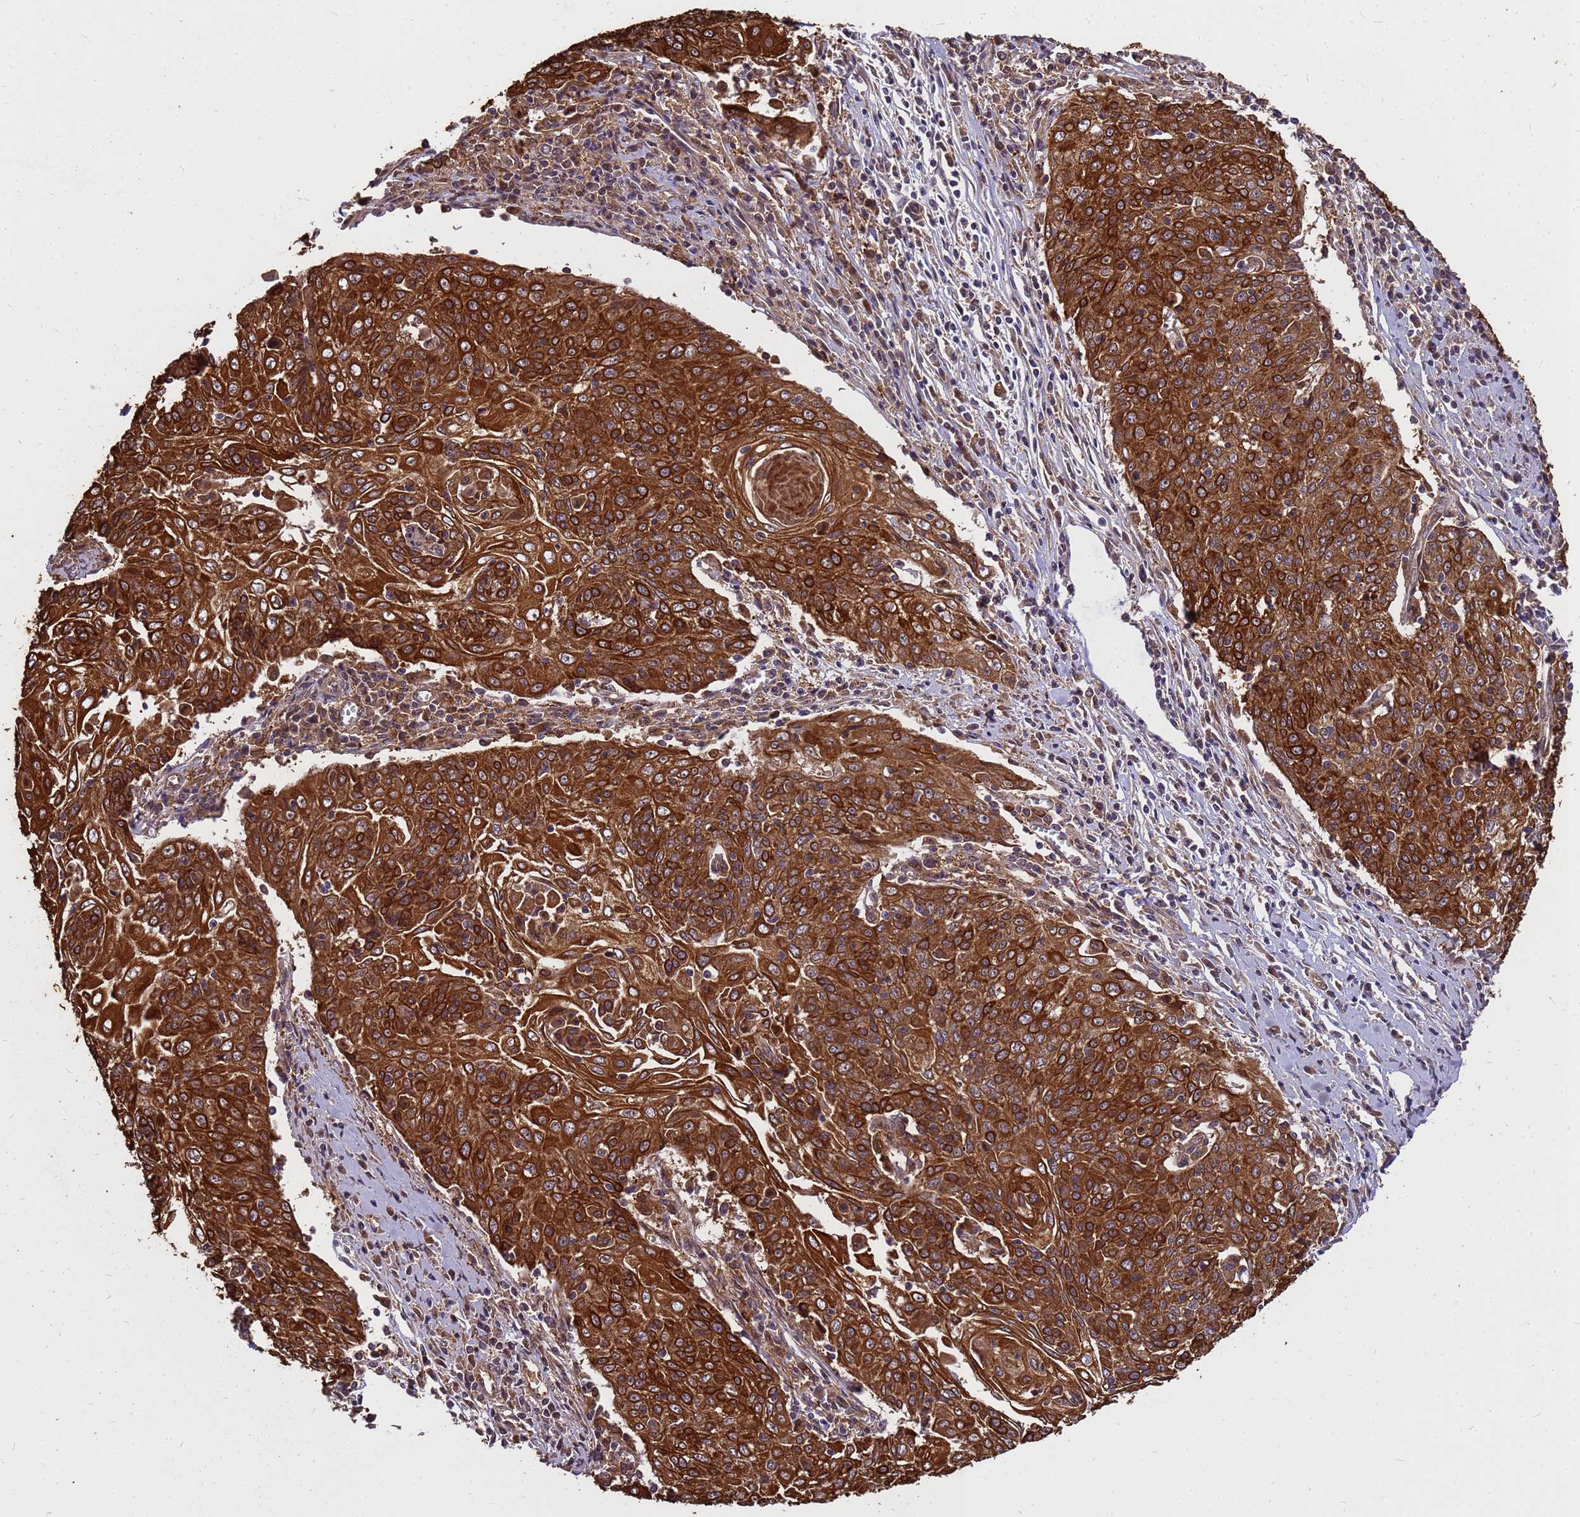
{"staining": {"intensity": "strong", "quantity": ">75%", "location": "cytoplasmic/membranous"}, "tissue": "cervical cancer", "cell_type": "Tumor cells", "image_type": "cancer", "snomed": [{"axis": "morphology", "description": "Squamous cell carcinoma, NOS"}, {"axis": "topography", "description": "Cervix"}], "caption": "Cervical squamous cell carcinoma stained for a protein (brown) demonstrates strong cytoplasmic/membranous positive expression in approximately >75% of tumor cells.", "gene": "ZNF618", "patient": {"sex": "female", "age": 48}}